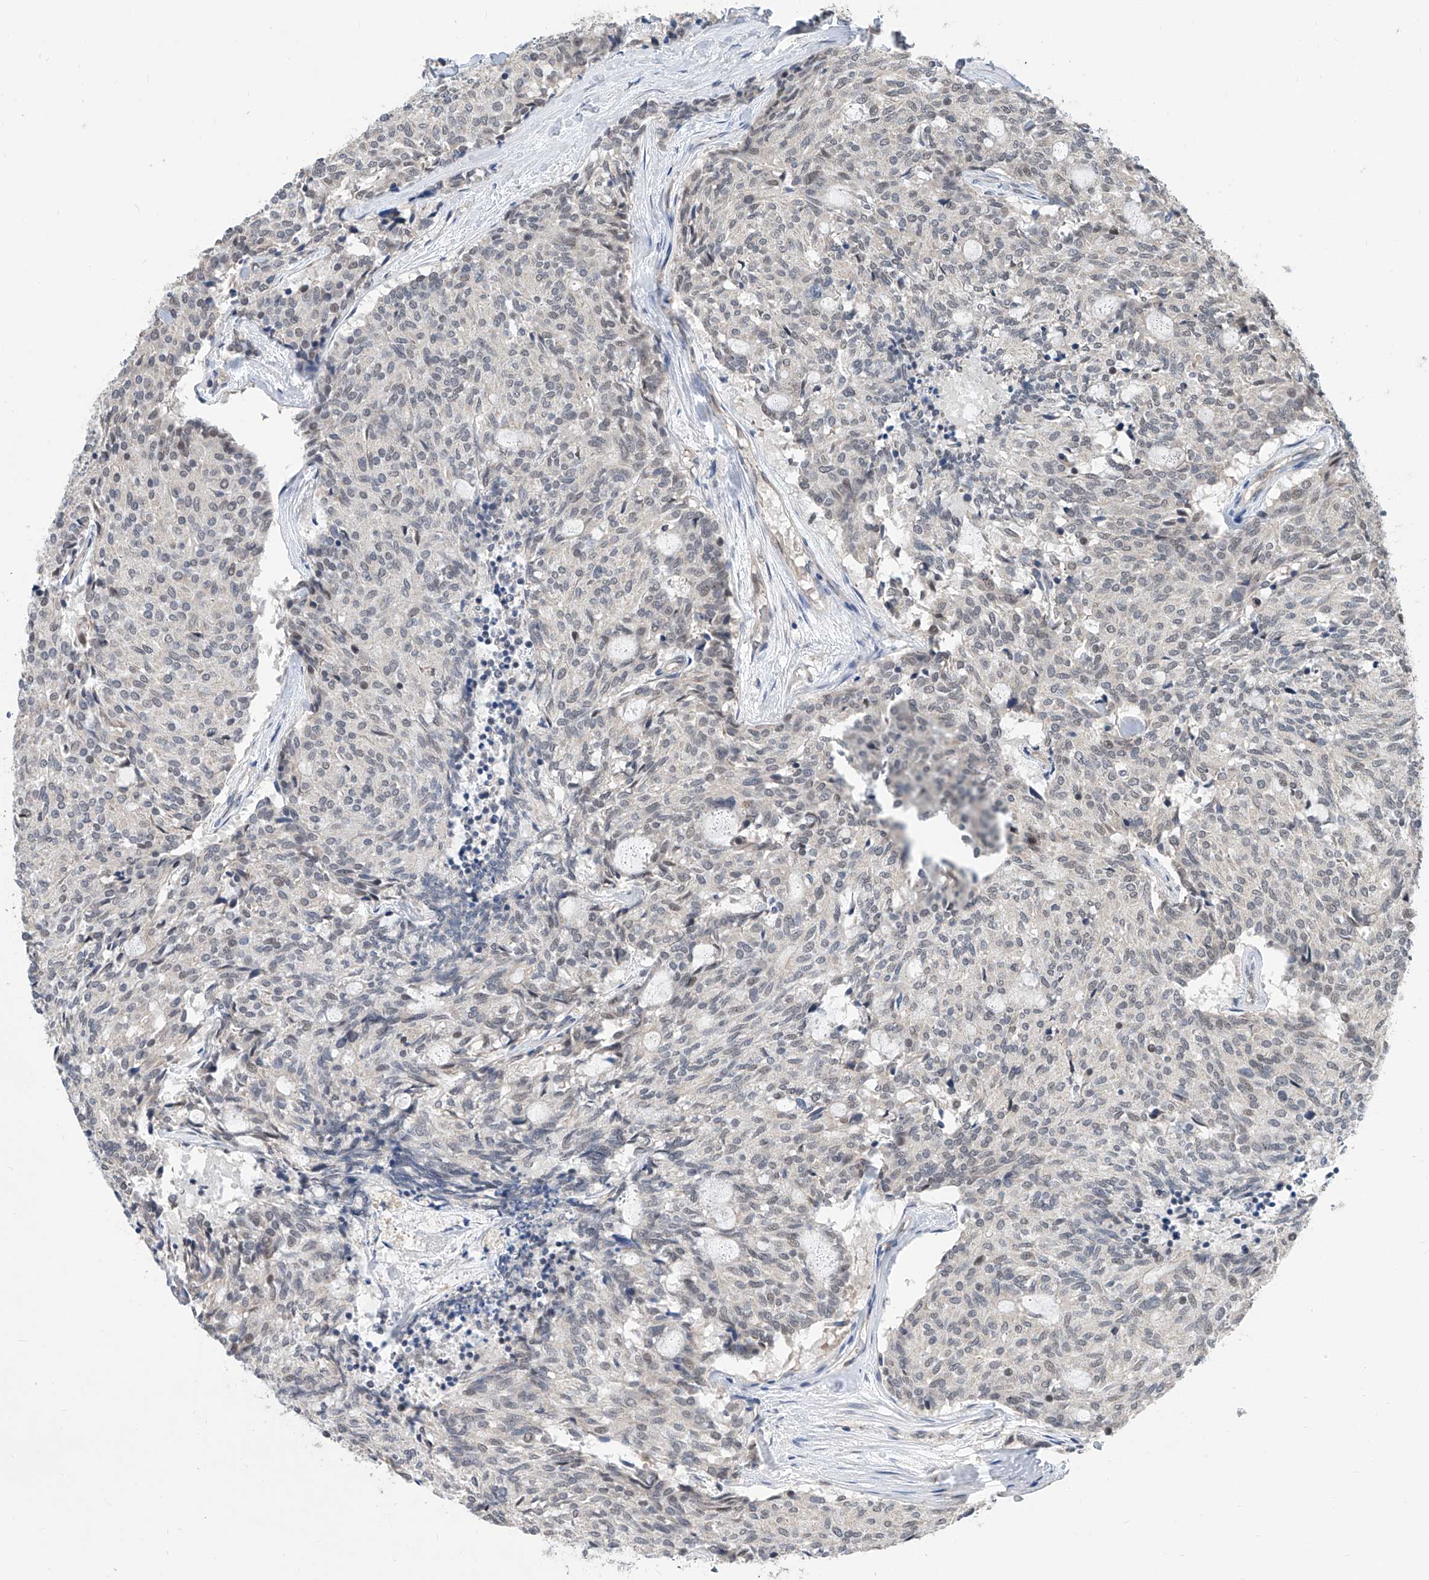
{"staining": {"intensity": "negative", "quantity": "none", "location": "none"}, "tissue": "carcinoid", "cell_type": "Tumor cells", "image_type": "cancer", "snomed": [{"axis": "morphology", "description": "Carcinoid, malignant, NOS"}, {"axis": "topography", "description": "Pancreas"}], "caption": "Tumor cells are negative for protein expression in human carcinoid (malignant). Nuclei are stained in blue.", "gene": "CARMIL3", "patient": {"sex": "female", "age": 54}}